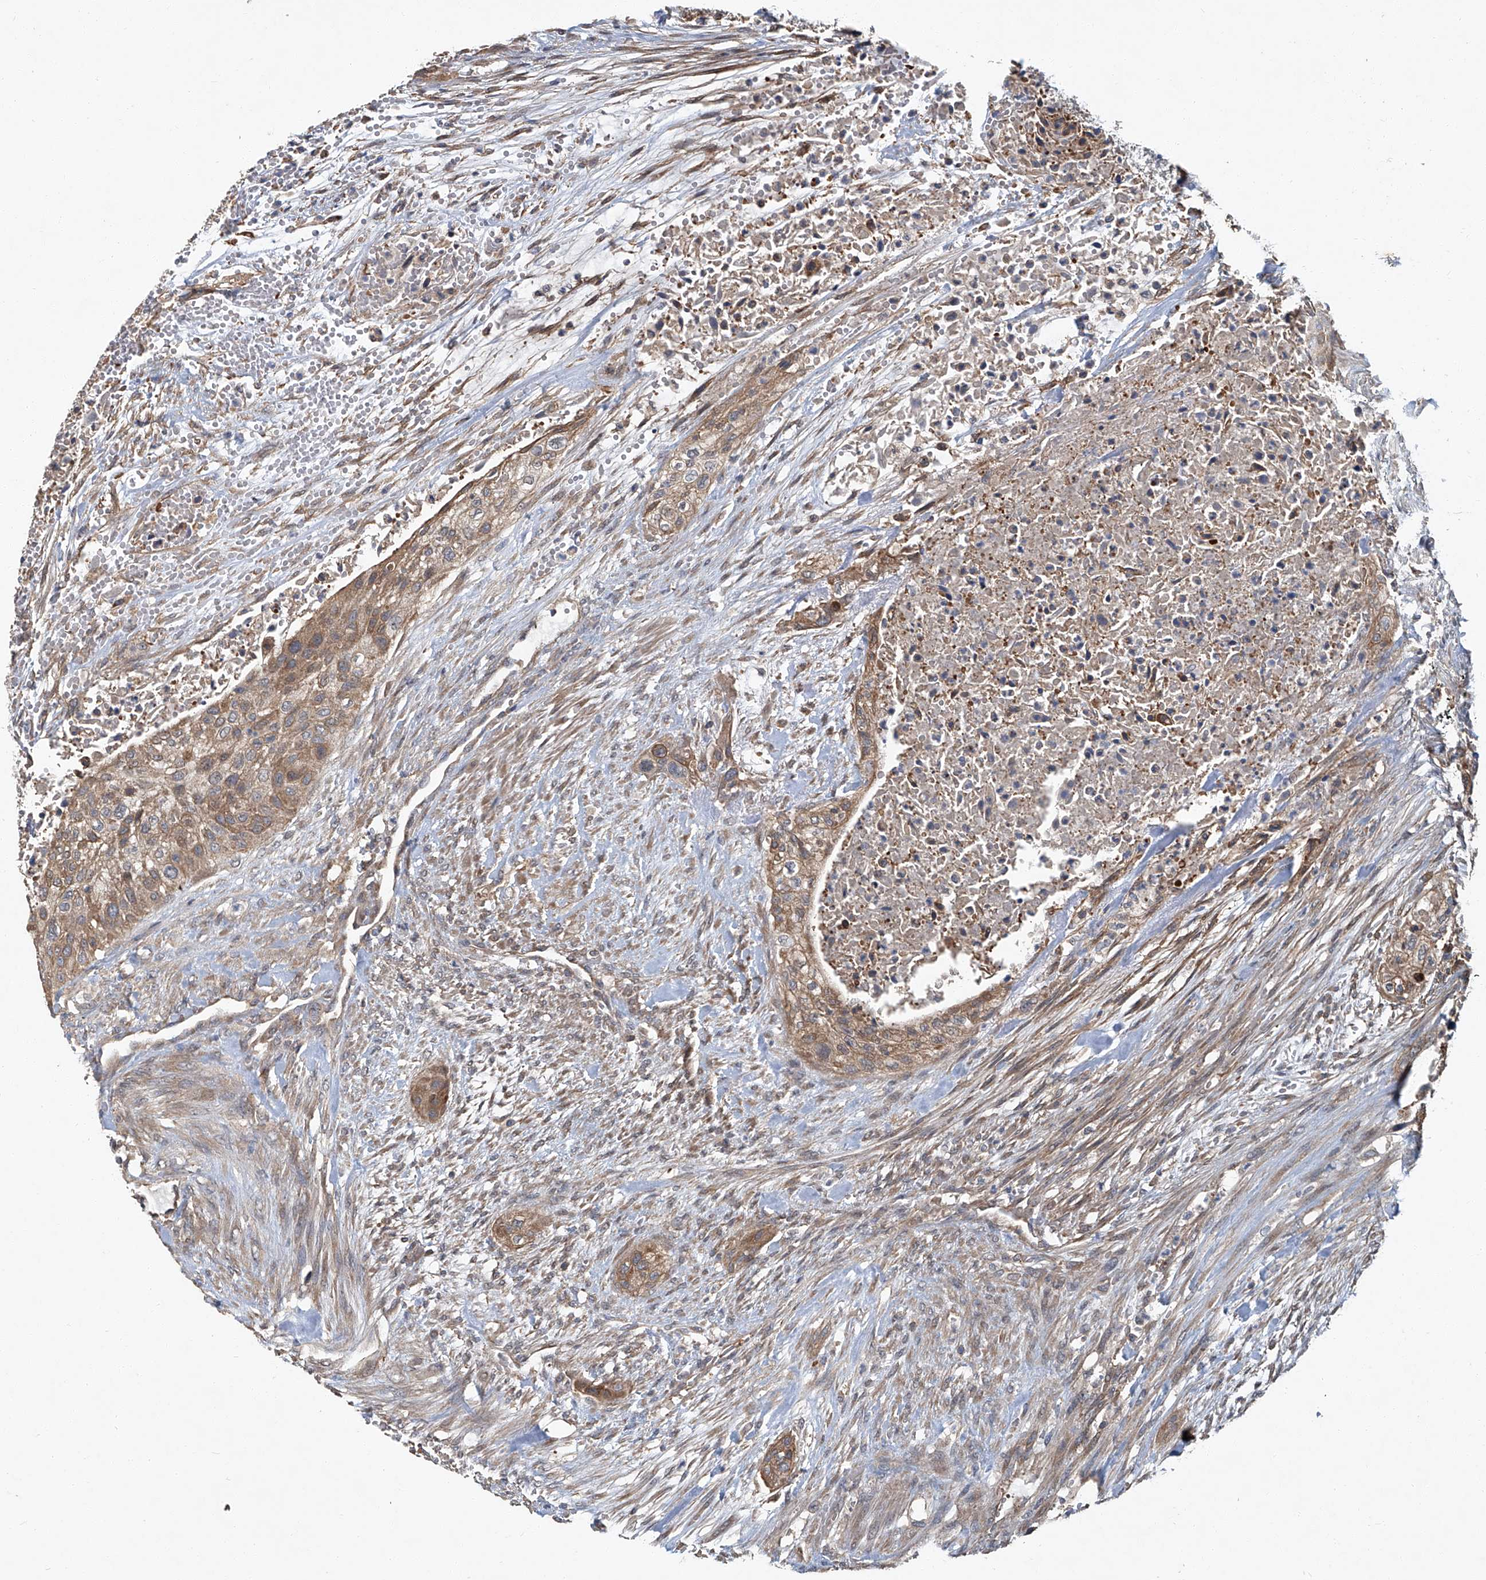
{"staining": {"intensity": "moderate", "quantity": ">75%", "location": "cytoplasmic/membranous"}, "tissue": "urothelial cancer", "cell_type": "Tumor cells", "image_type": "cancer", "snomed": [{"axis": "morphology", "description": "Urothelial carcinoma, High grade"}, {"axis": "topography", "description": "Urinary bladder"}], "caption": "This micrograph displays immunohistochemistry staining of high-grade urothelial carcinoma, with medium moderate cytoplasmic/membranous expression in about >75% of tumor cells.", "gene": "ANKRD34A", "patient": {"sex": "male", "age": 35}}